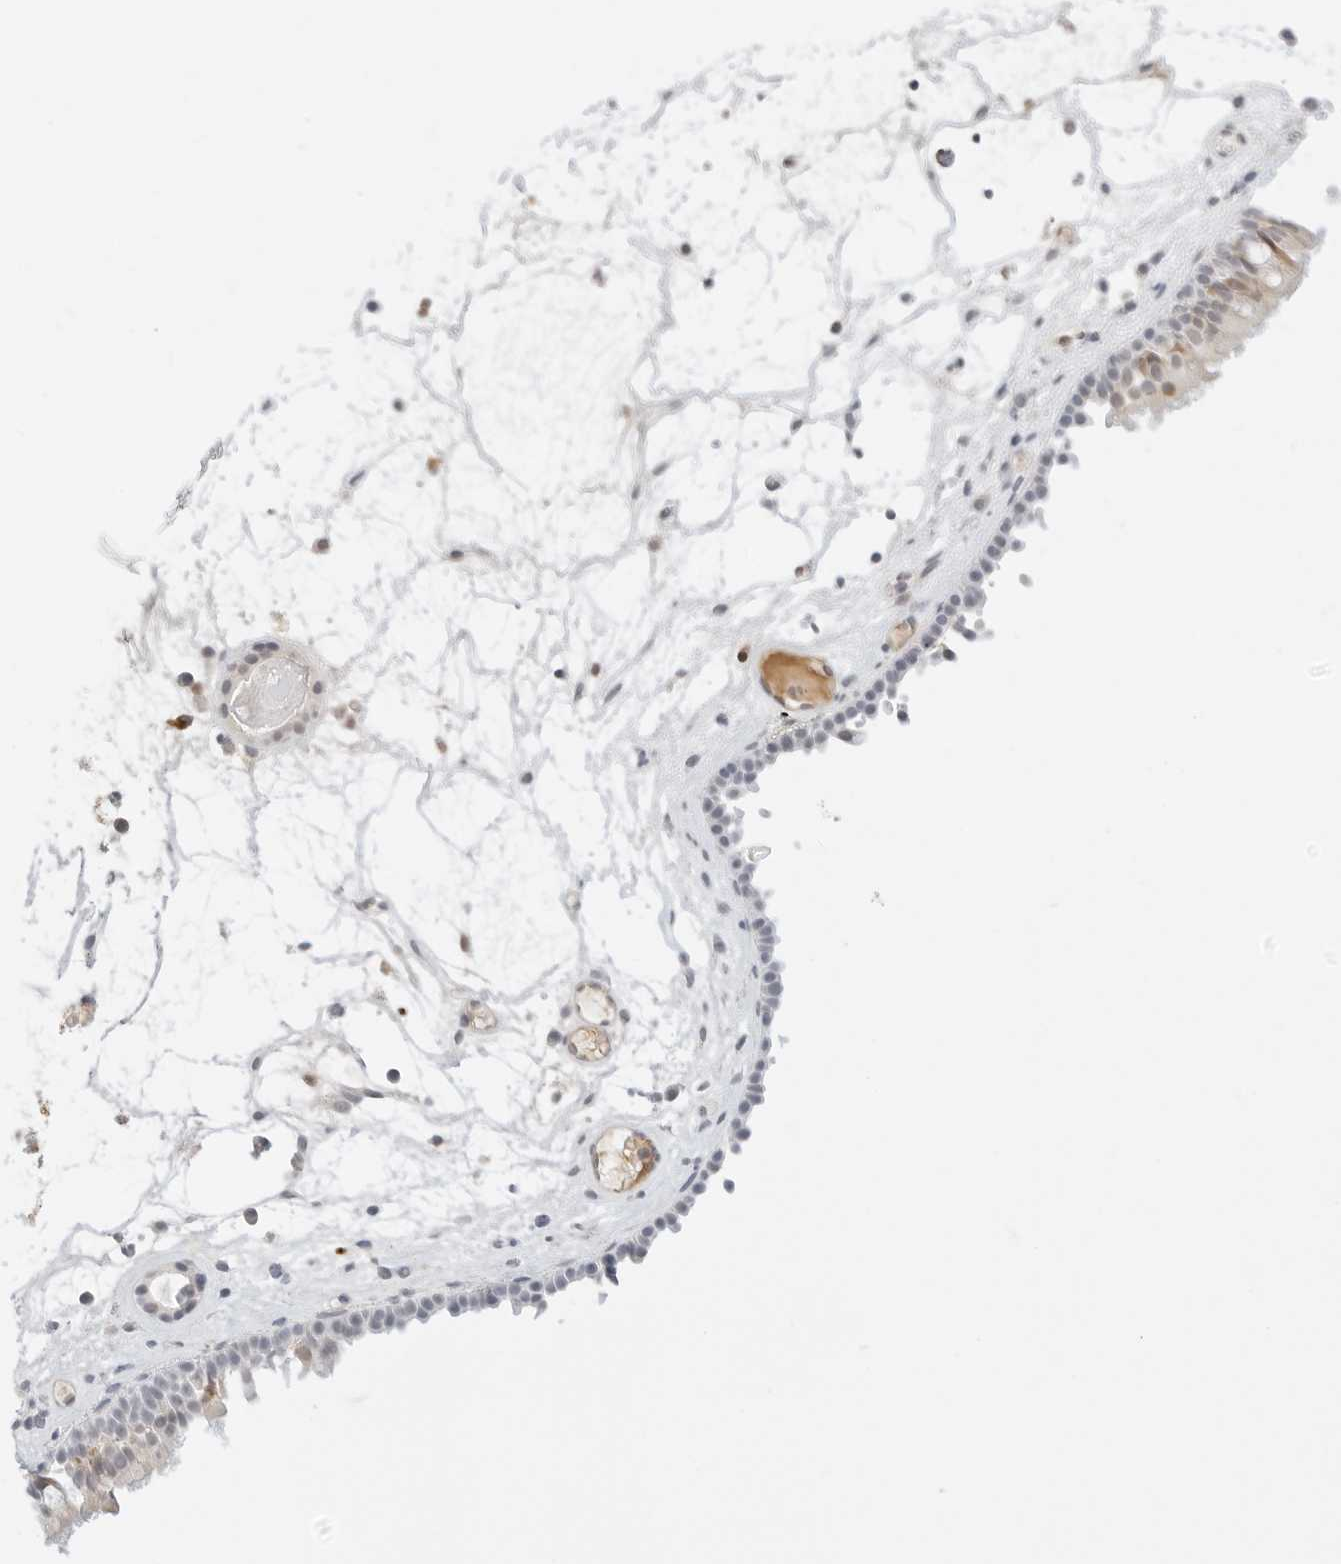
{"staining": {"intensity": "moderate", "quantity": "<25%", "location": "cytoplasmic/membranous"}, "tissue": "nasopharynx", "cell_type": "Respiratory epithelial cells", "image_type": "normal", "snomed": [{"axis": "morphology", "description": "Normal tissue, NOS"}, {"axis": "morphology", "description": "Inflammation, NOS"}, {"axis": "morphology", "description": "Malignant melanoma, Metastatic site"}, {"axis": "topography", "description": "Nasopharynx"}], "caption": "A micrograph showing moderate cytoplasmic/membranous staining in about <25% of respiratory epithelial cells in normal nasopharynx, as visualized by brown immunohistochemical staining.", "gene": "XKR4", "patient": {"sex": "male", "age": 70}}